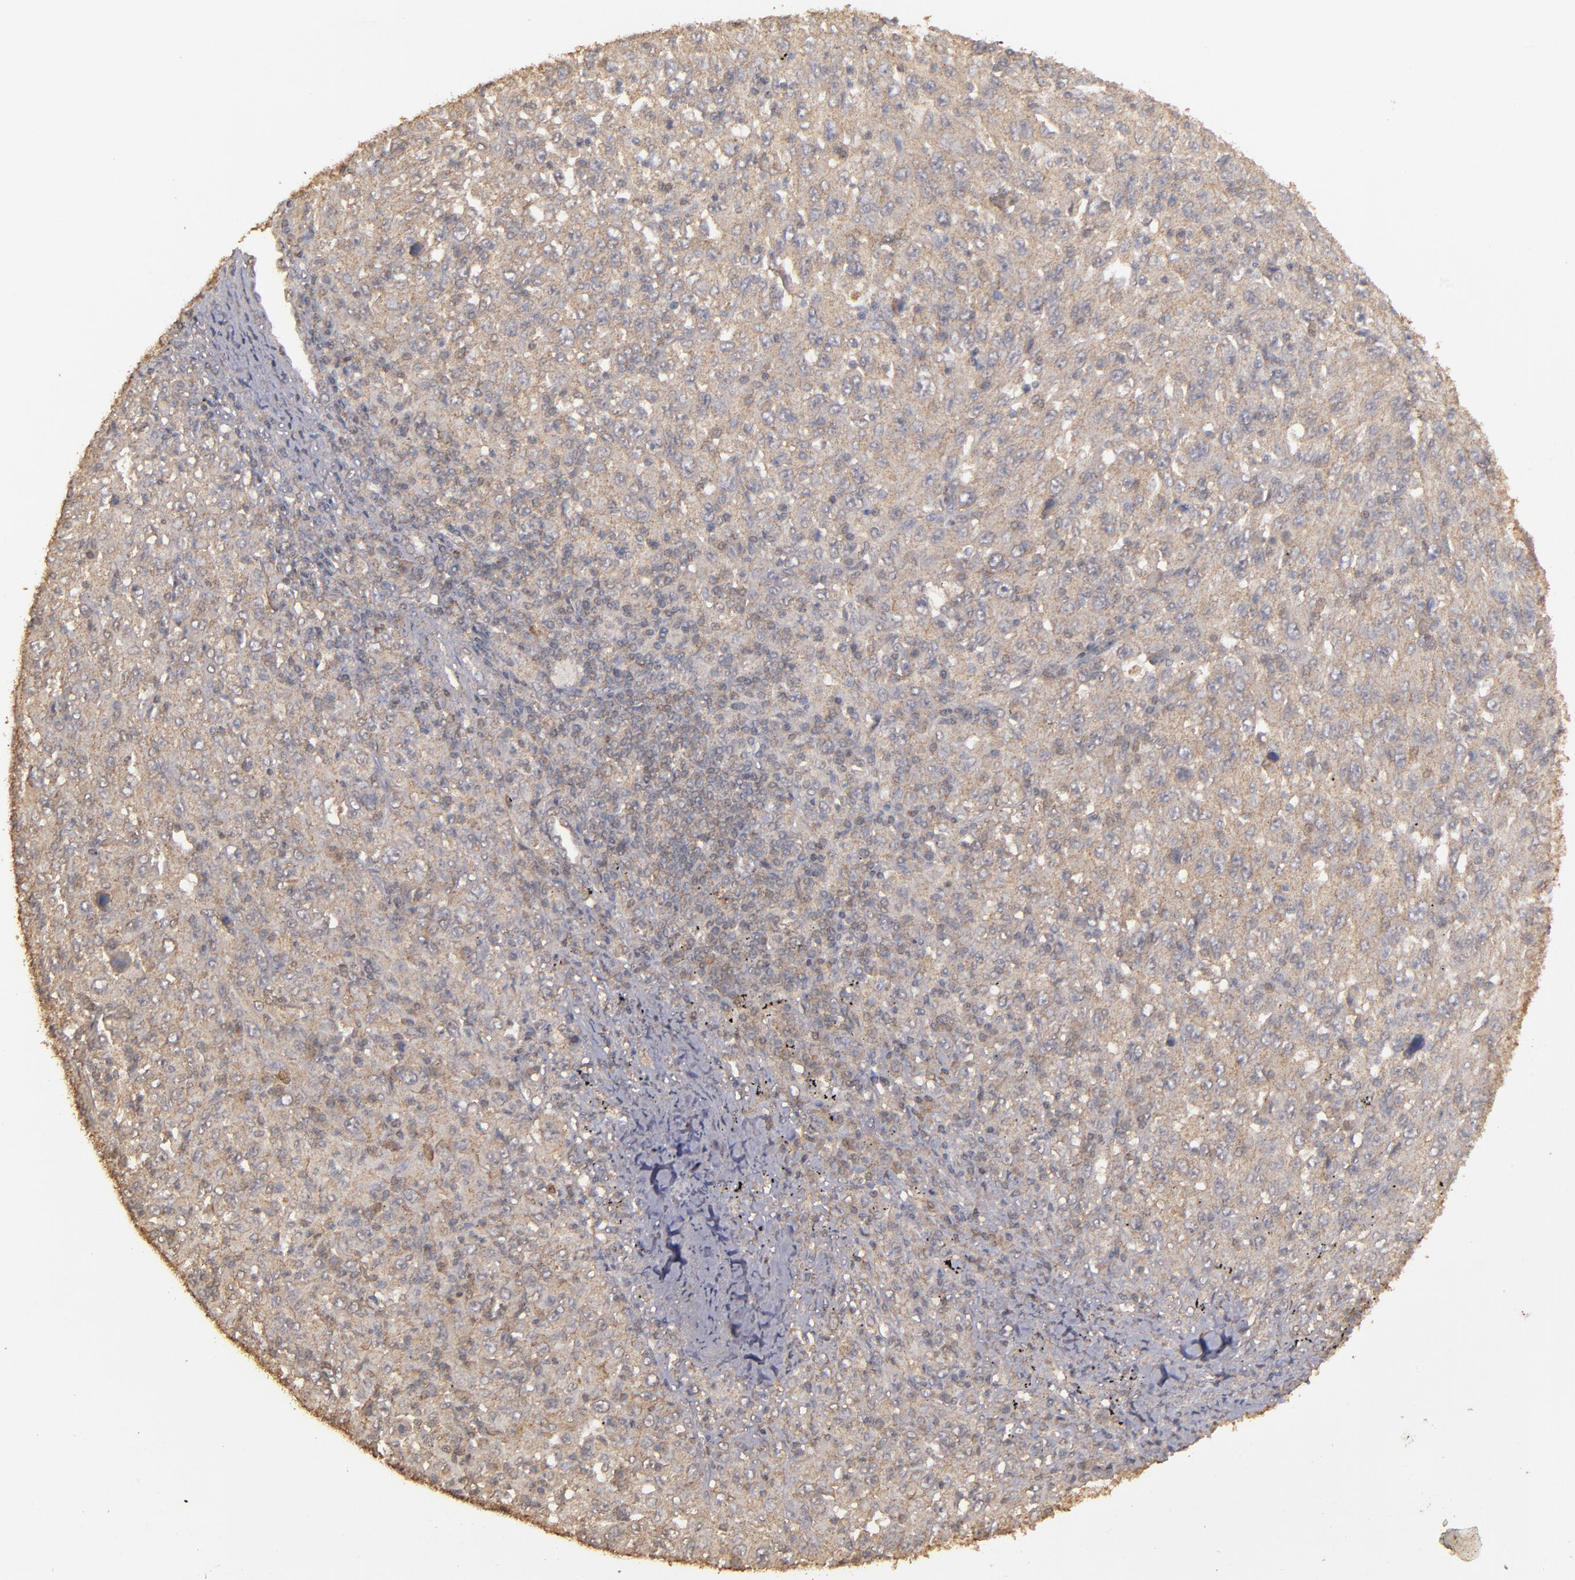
{"staining": {"intensity": "weak", "quantity": ">75%", "location": "cytoplasmic/membranous"}, "tissue": "melanoma", "cell_type": "Tumor cells", "image_type": "cancer", "snomed": [{"axis": "morphology", "description": "Malignant melanoma, Metastatic site"}, {"axis": "topography", "description": "Skin"}], "caption": "Melanoma tissue displays weak cytoplasmic/membranous staining in about >75% of tumor cells, visualized by immunohistochemistry. Using DAB (3,3'-diaminobenzidine) (brown) and hematoxylin (blue) stains, captured at high magnification using brightfield microscopy.", "gene": "FAT1", "patient": {"sex": "female", "age": 56}}